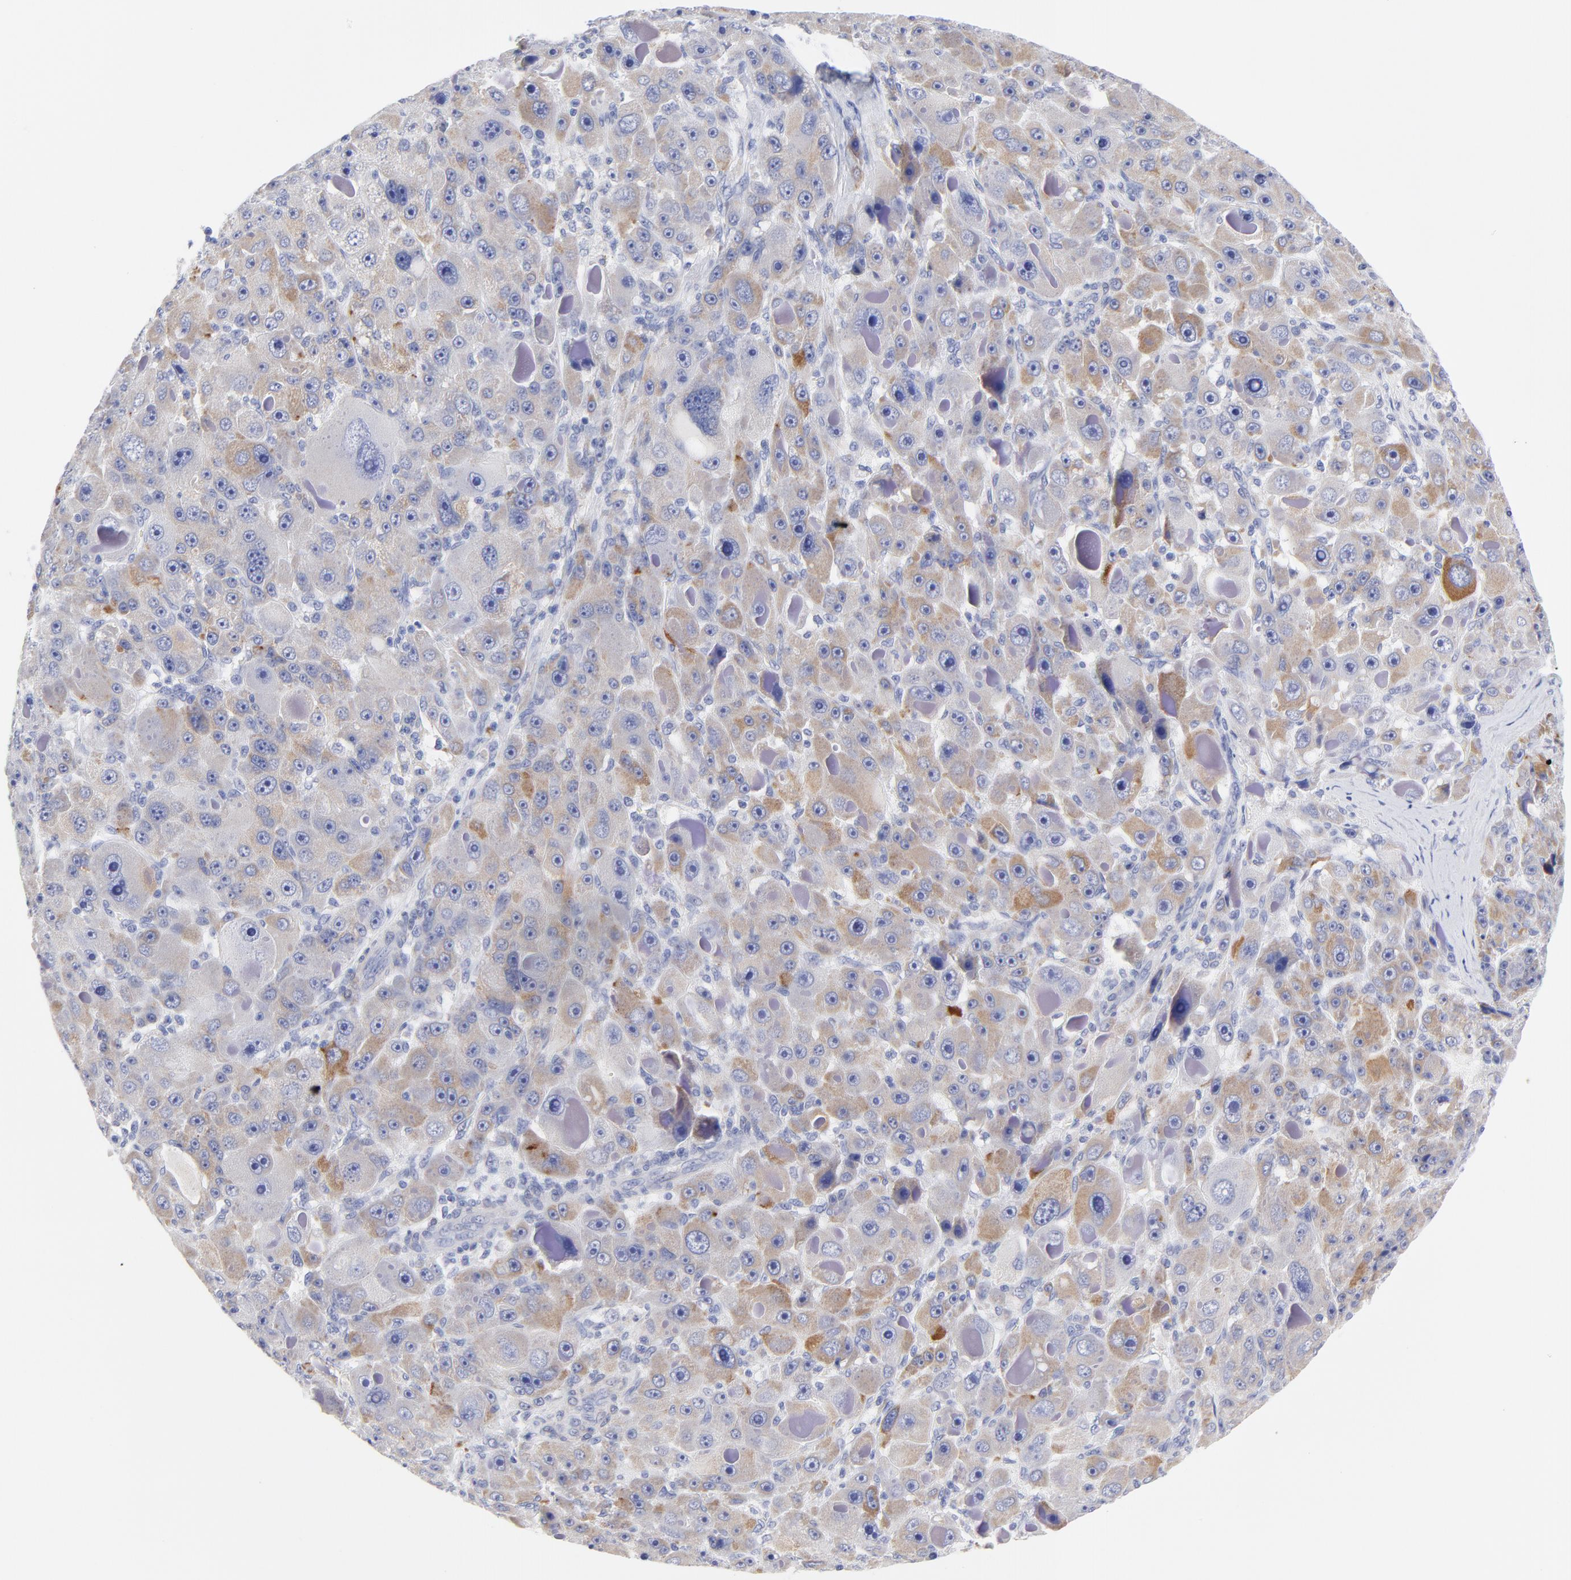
{"staining": {"intensity": "moderate", "quantity": "25%-75%", "location": "cytoplasmic/membranous"}, "tissue": "liver cancer", "cell_type": "Tumor cells", "image_type": "cancer", "snomed": [{"axis": "morphology", "description": "Carcinoma, Hepatocellular, NOS"}, {"axis": "topography", "description": "Liver"}], "caption": "A photomicrograph showing moderate cytoplasmic/membranous positivity in approximately 25%-75% of tumor cells in hepatocellular carcinoma (liver), as visualized by brown immunohistochemical staining.", "gene": "DUSP9", "patient": {"sex": "male", "age": 76}}